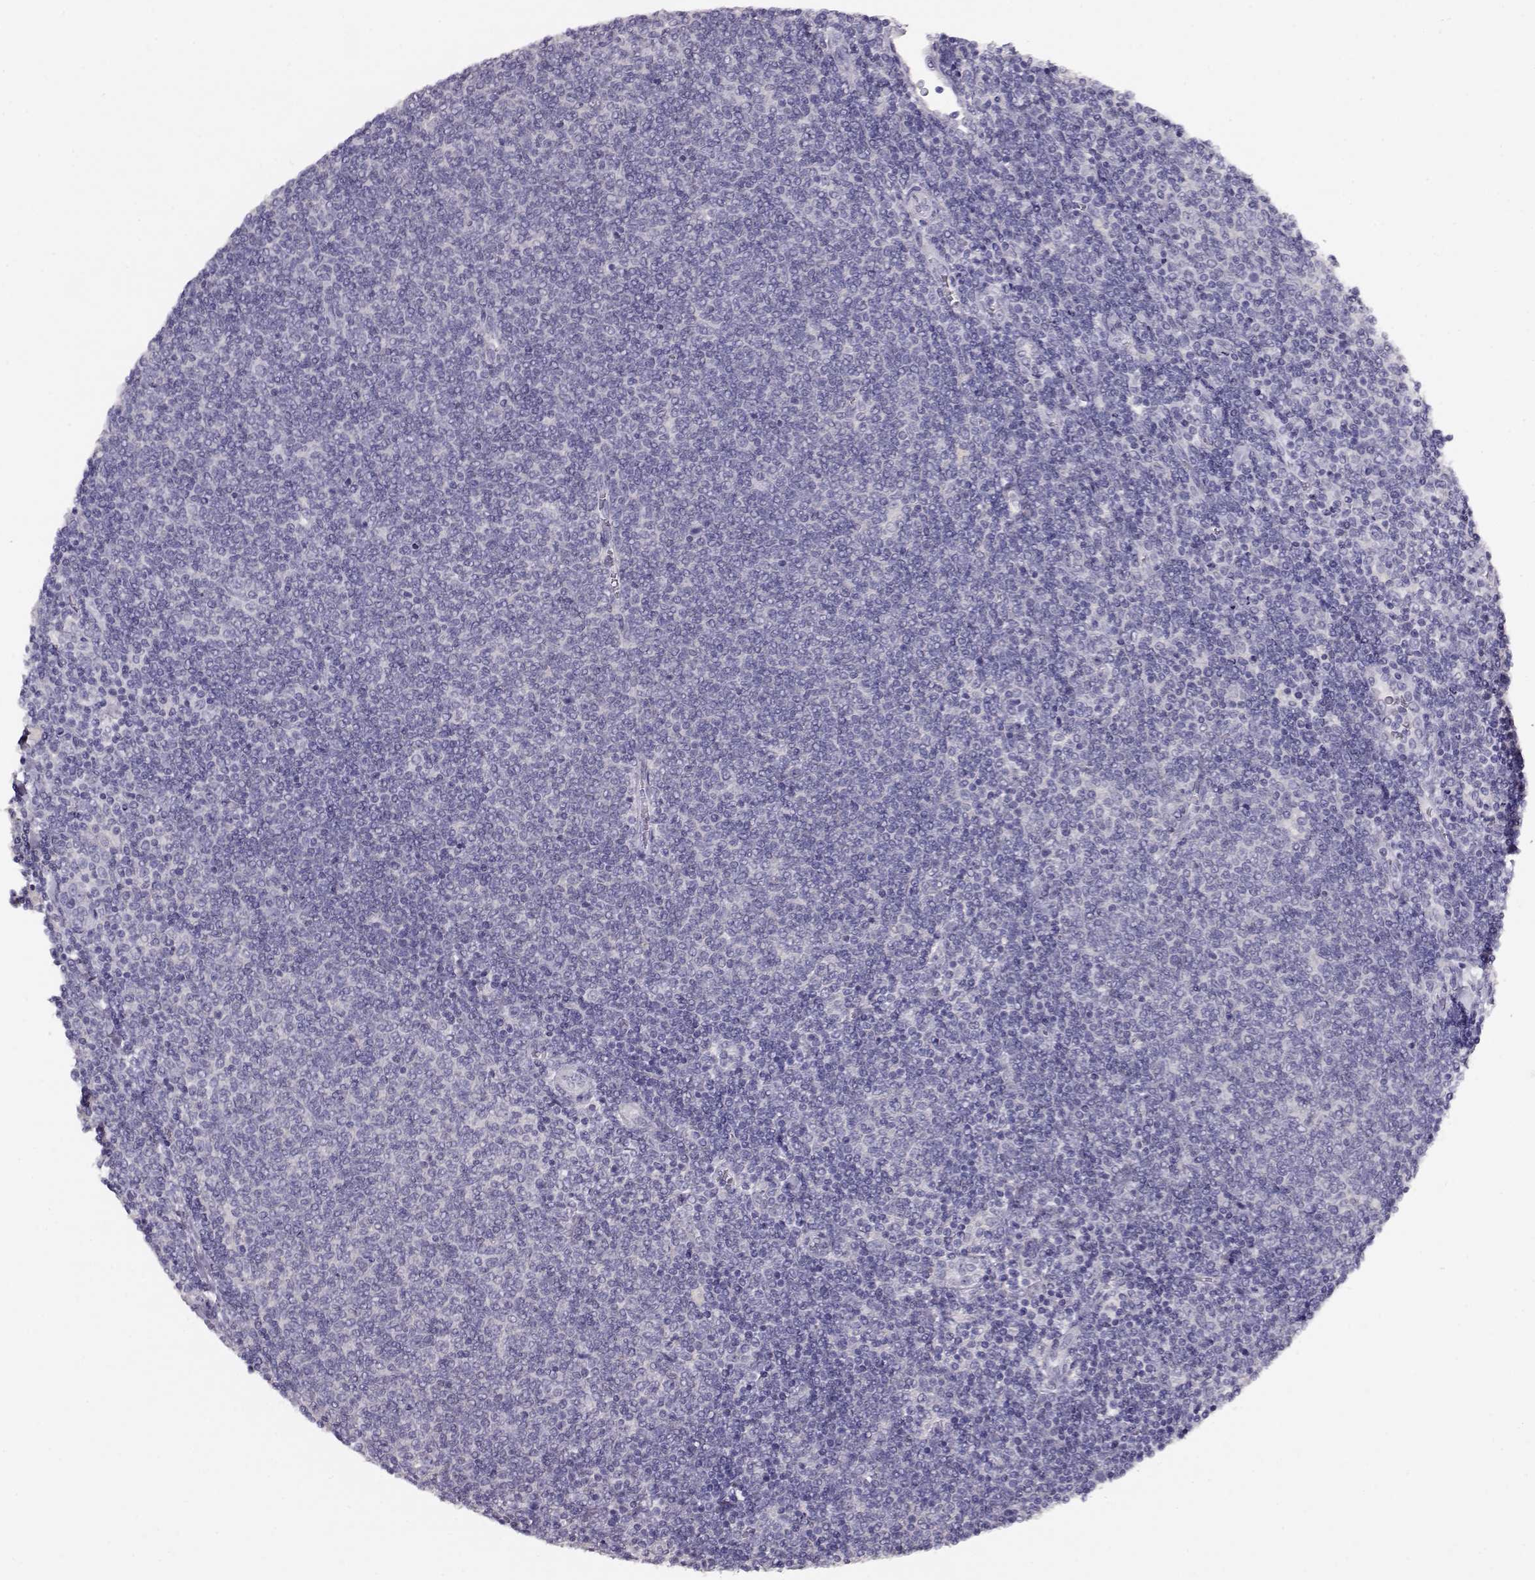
{"staining": {"intensity": "negative", "quantity": "none", "location": "none"}, "tissue": "lymphoma", "cell_type": "Tumor cells", "image_type": "cancer", "snomed": [{"axis": "morphology", "description": "Malignant lymphoma, non-Hodgkin's type, Low grade"}, {"axis": "topography", "description": "Lymph node"}], "caption": "Tumor cells show no significant protein expression in lymphoma.", "gene": "NDRG4", "patient": {"sex": "male", "age": 52}}